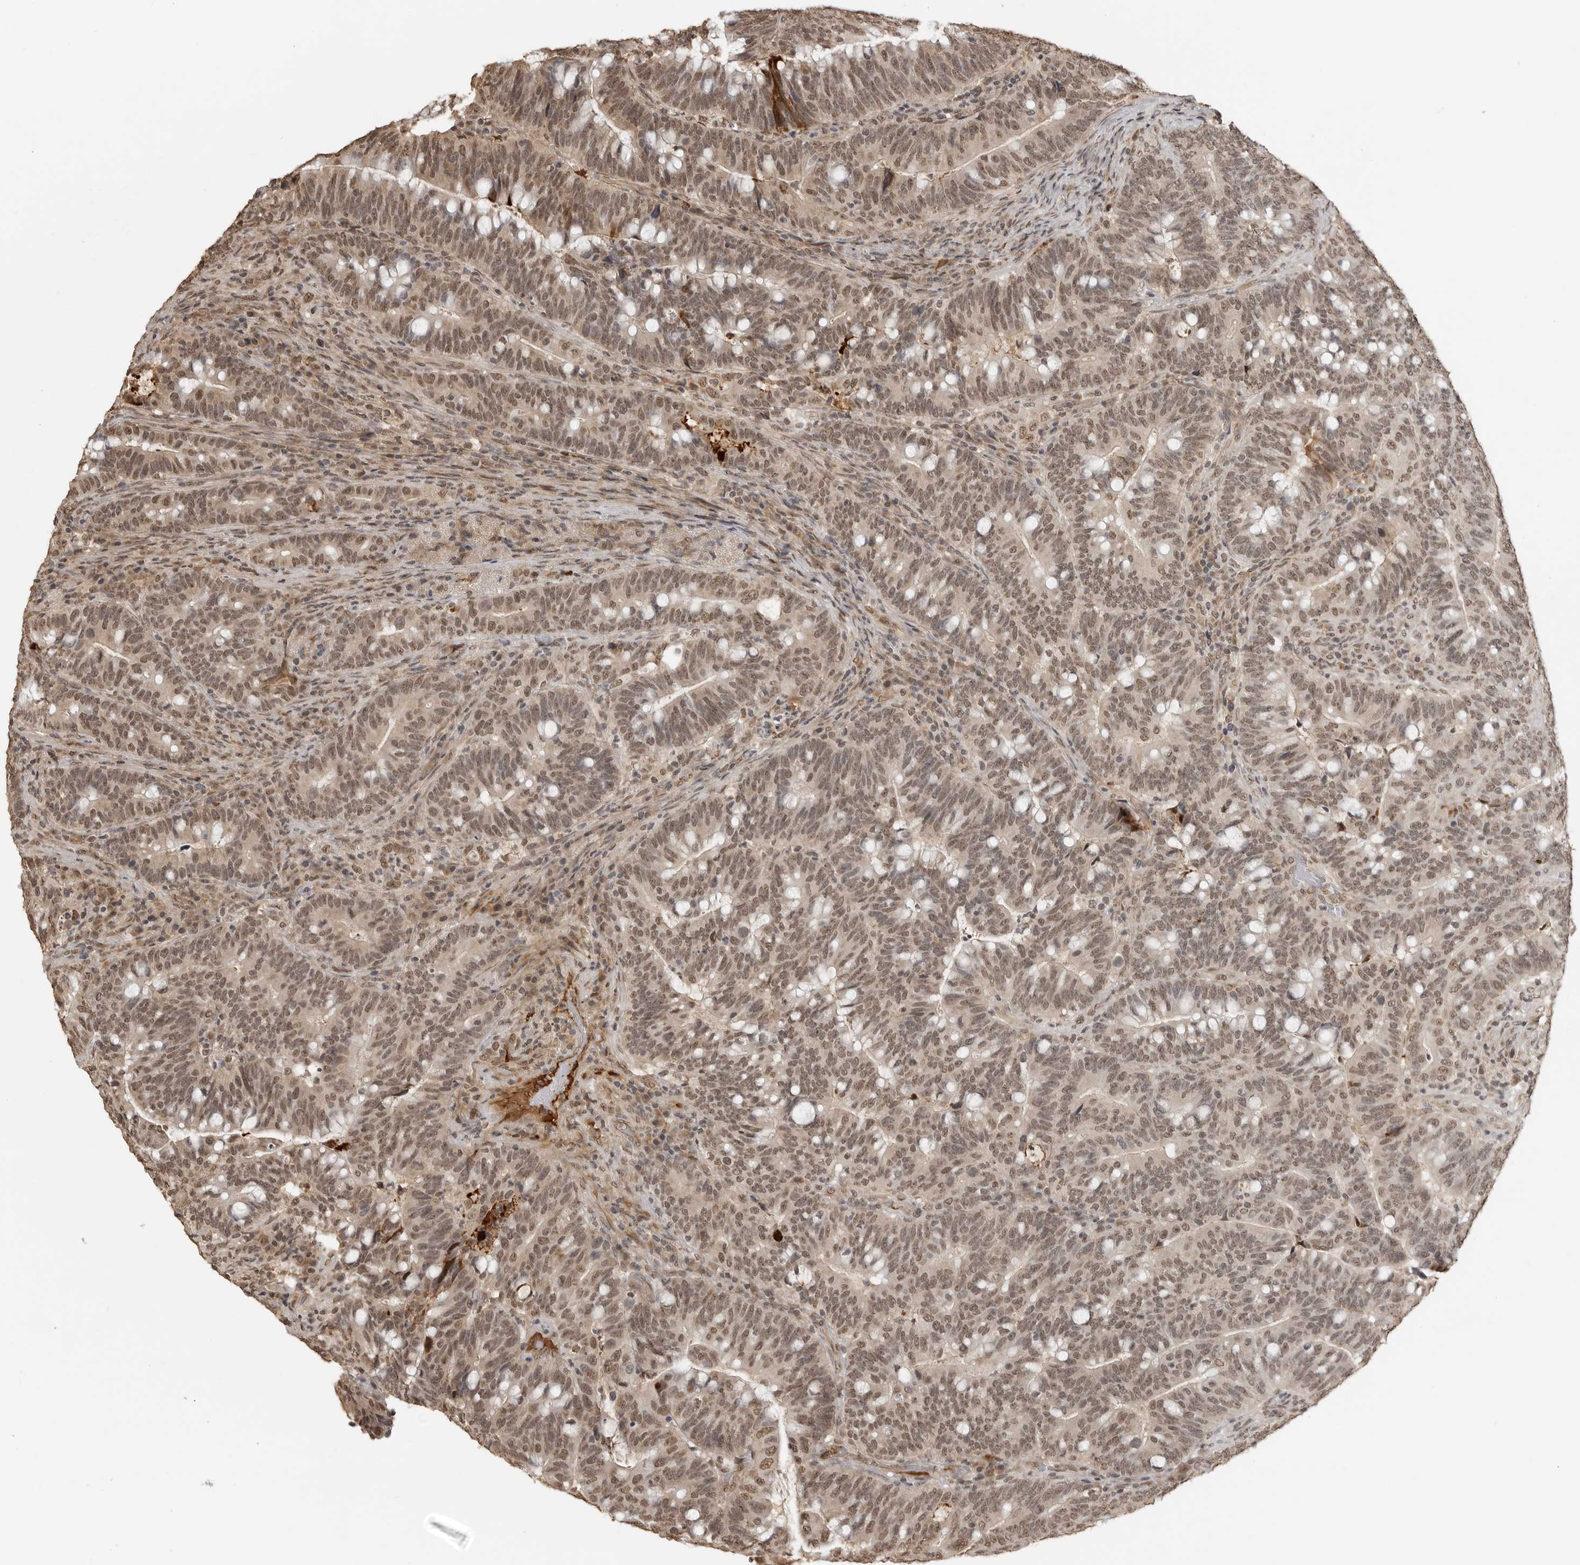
{"staining": {"intensity": "weak", "quantity": ">75%", "location": "nuclear"}, "tissue": "colorectal cancer", "cell_type": "Tumor cells", "image_type": "cancer", "snomed": [{"axis": "morphology", "description": "Adenocarcinoma, NOS"}, {"axis": "topography", "description": "Colon"}], "caption": "IHC (DAB) staining of colorectal cancer (adenocarcinoma) demonstrates weak nuclear protein expression in about >75% of tumor cells.", "gene": "CLOCK", "patient": {"sex": "female", "age": 66}}